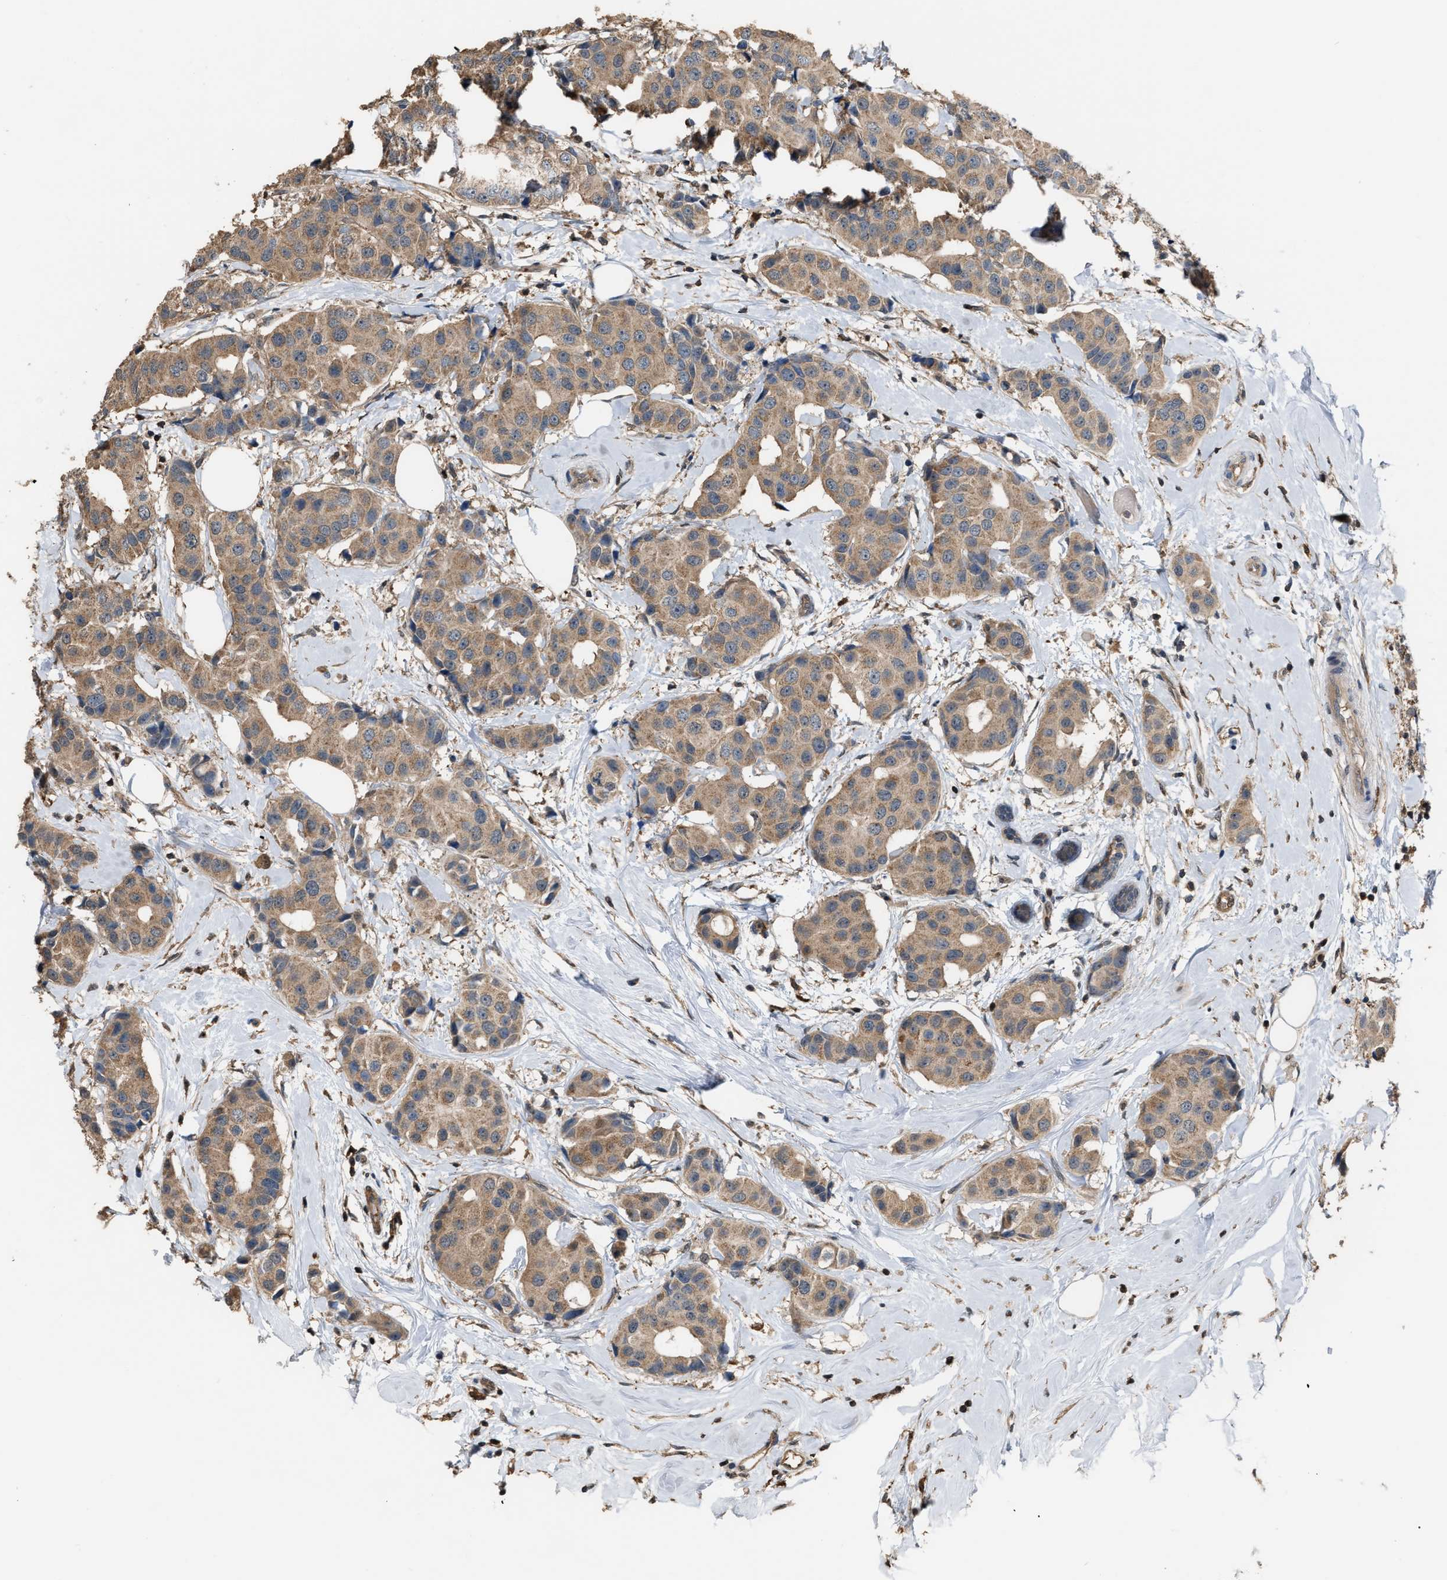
{"staining": {"intensity": "moderate", "quantity": ">75%", "location": "cytoplasmic/membranous"}, "tissue": "breast cancer", "cell_type": "Tumor cells", "image_type": "cancer", "snomed": [{"axis": "morphology", "description": "Normal tissue, NOS"}, {"axis": "morphology", "description": "Duct carcinoma"}, {"axis": "topography", "description": "Breast"}], "caption": "Immunohistochemical staining of human breast cancer shows medium levels of moderate cytoplasmic/membranous expression in approximately >75% of tumor cells.", "gene": "MTPN", "patient": {"sex": "female", "age": 39}}